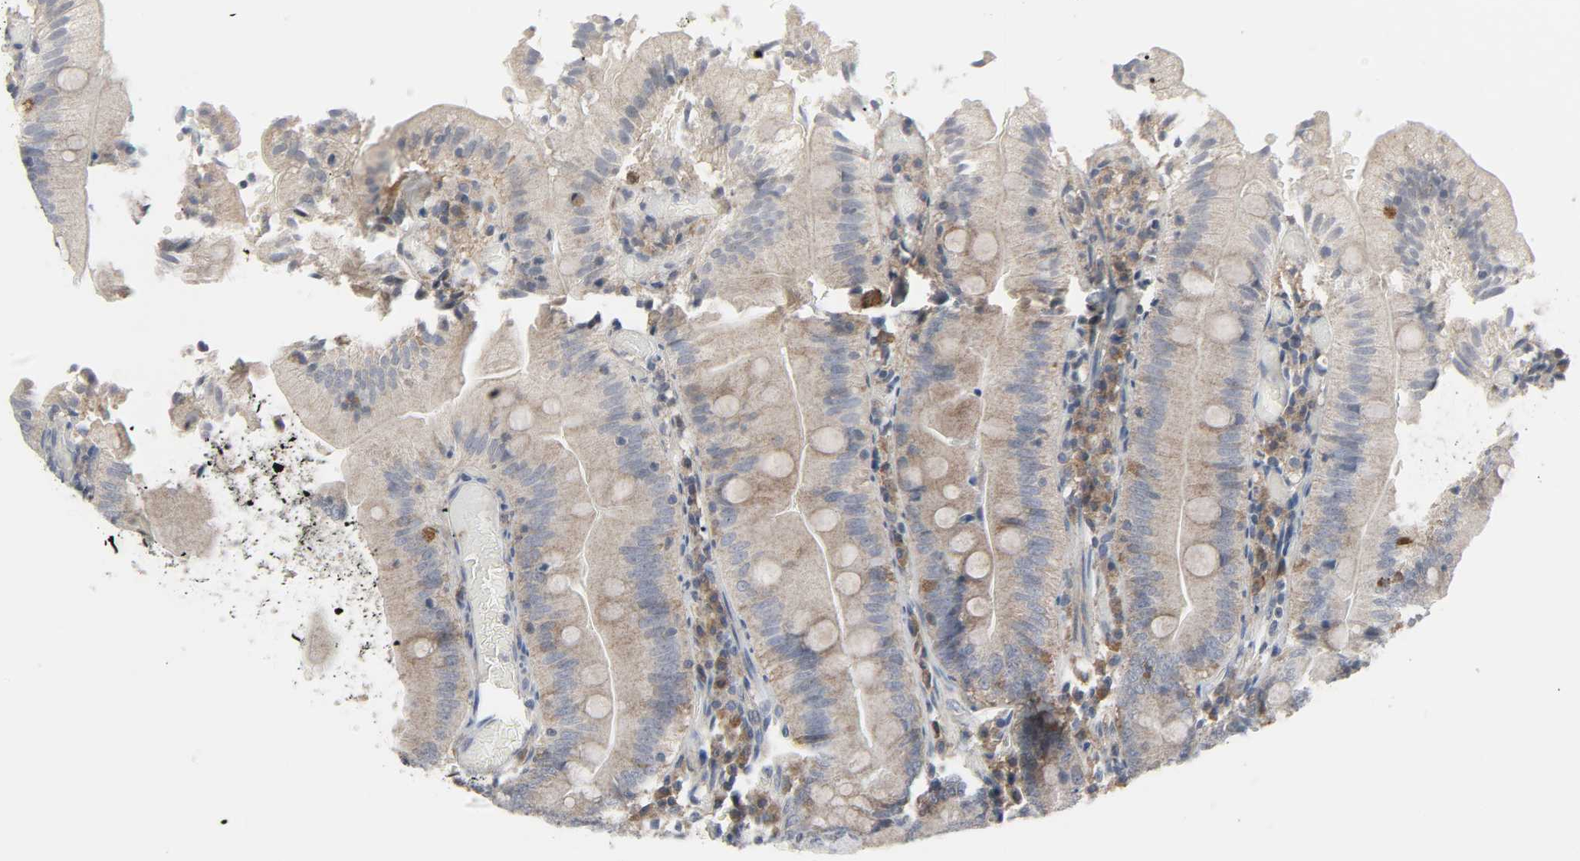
{"staining": {"intensity": "moderate", "quantity": ">75%", "location": "cytoplasmic/membranous"}, "tissue": "small intestine", "cell_type": "Glandular cells", "image_type": "normal", "snomed": [{"axis": "morphology", "description": "Normal tissue, NOS"}, {"axis": "topography", "description": "Small intestine"}], "caption": "Immunohistochemical staining of normal small intestine reveals >75% levels of moderate cytoplasmic/membranous protein staining in about >75% of glandular cells.", "gene": "CLIP1", "patient": {"sex": "male", "age": 71}}